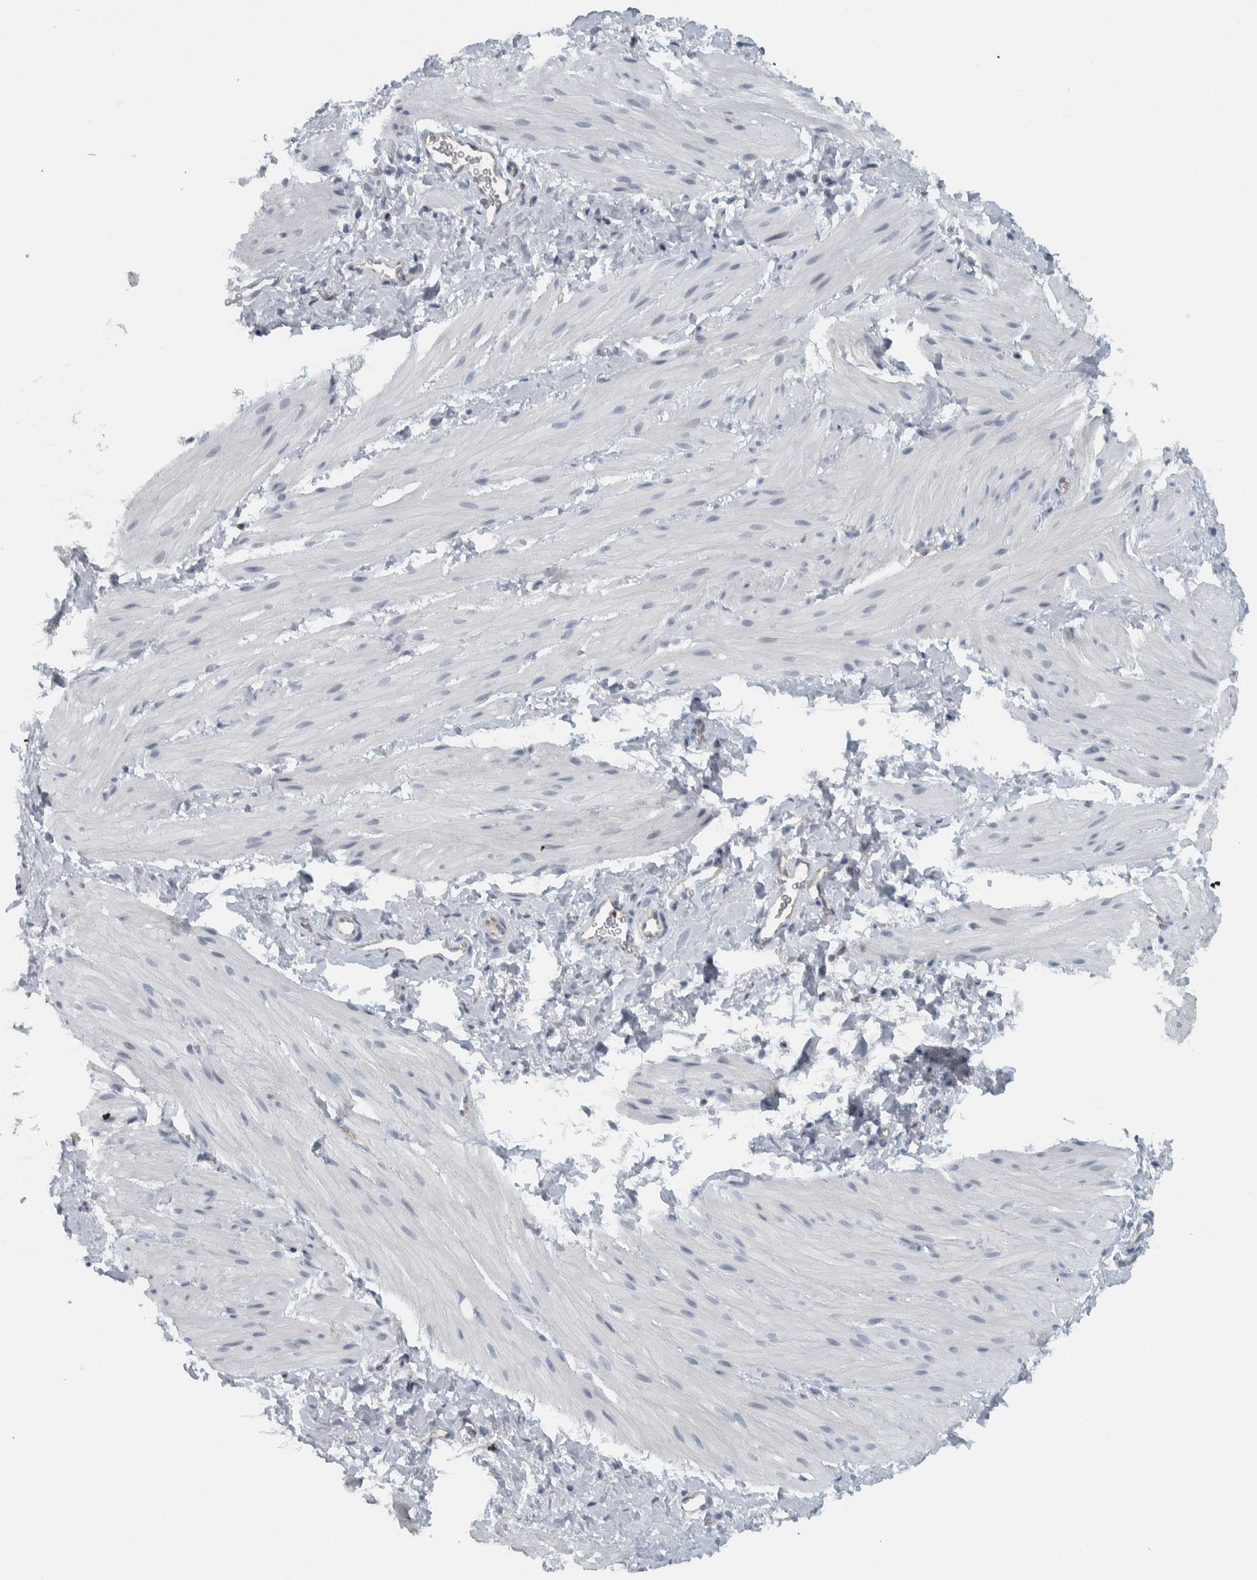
{"staining": {"intensity": "negative", "quantity": "none", "location": "none"}, "tissue": "smooth muscle", "cell_type": "Smooth muscle cells", "image_type": "normal", "snomed": [{"axis": "morphology", "description": "Normal tissue, NOS"}, {"axis": "topography", "description": "Smooth muscle"}], "caption": "This is a photomicrograph of IHC staining of benign smooth muscle, which shows no expression in smooth muscle cells.", "gene": "ADPRM", "patient": {"sex": "male", "age": 16}}